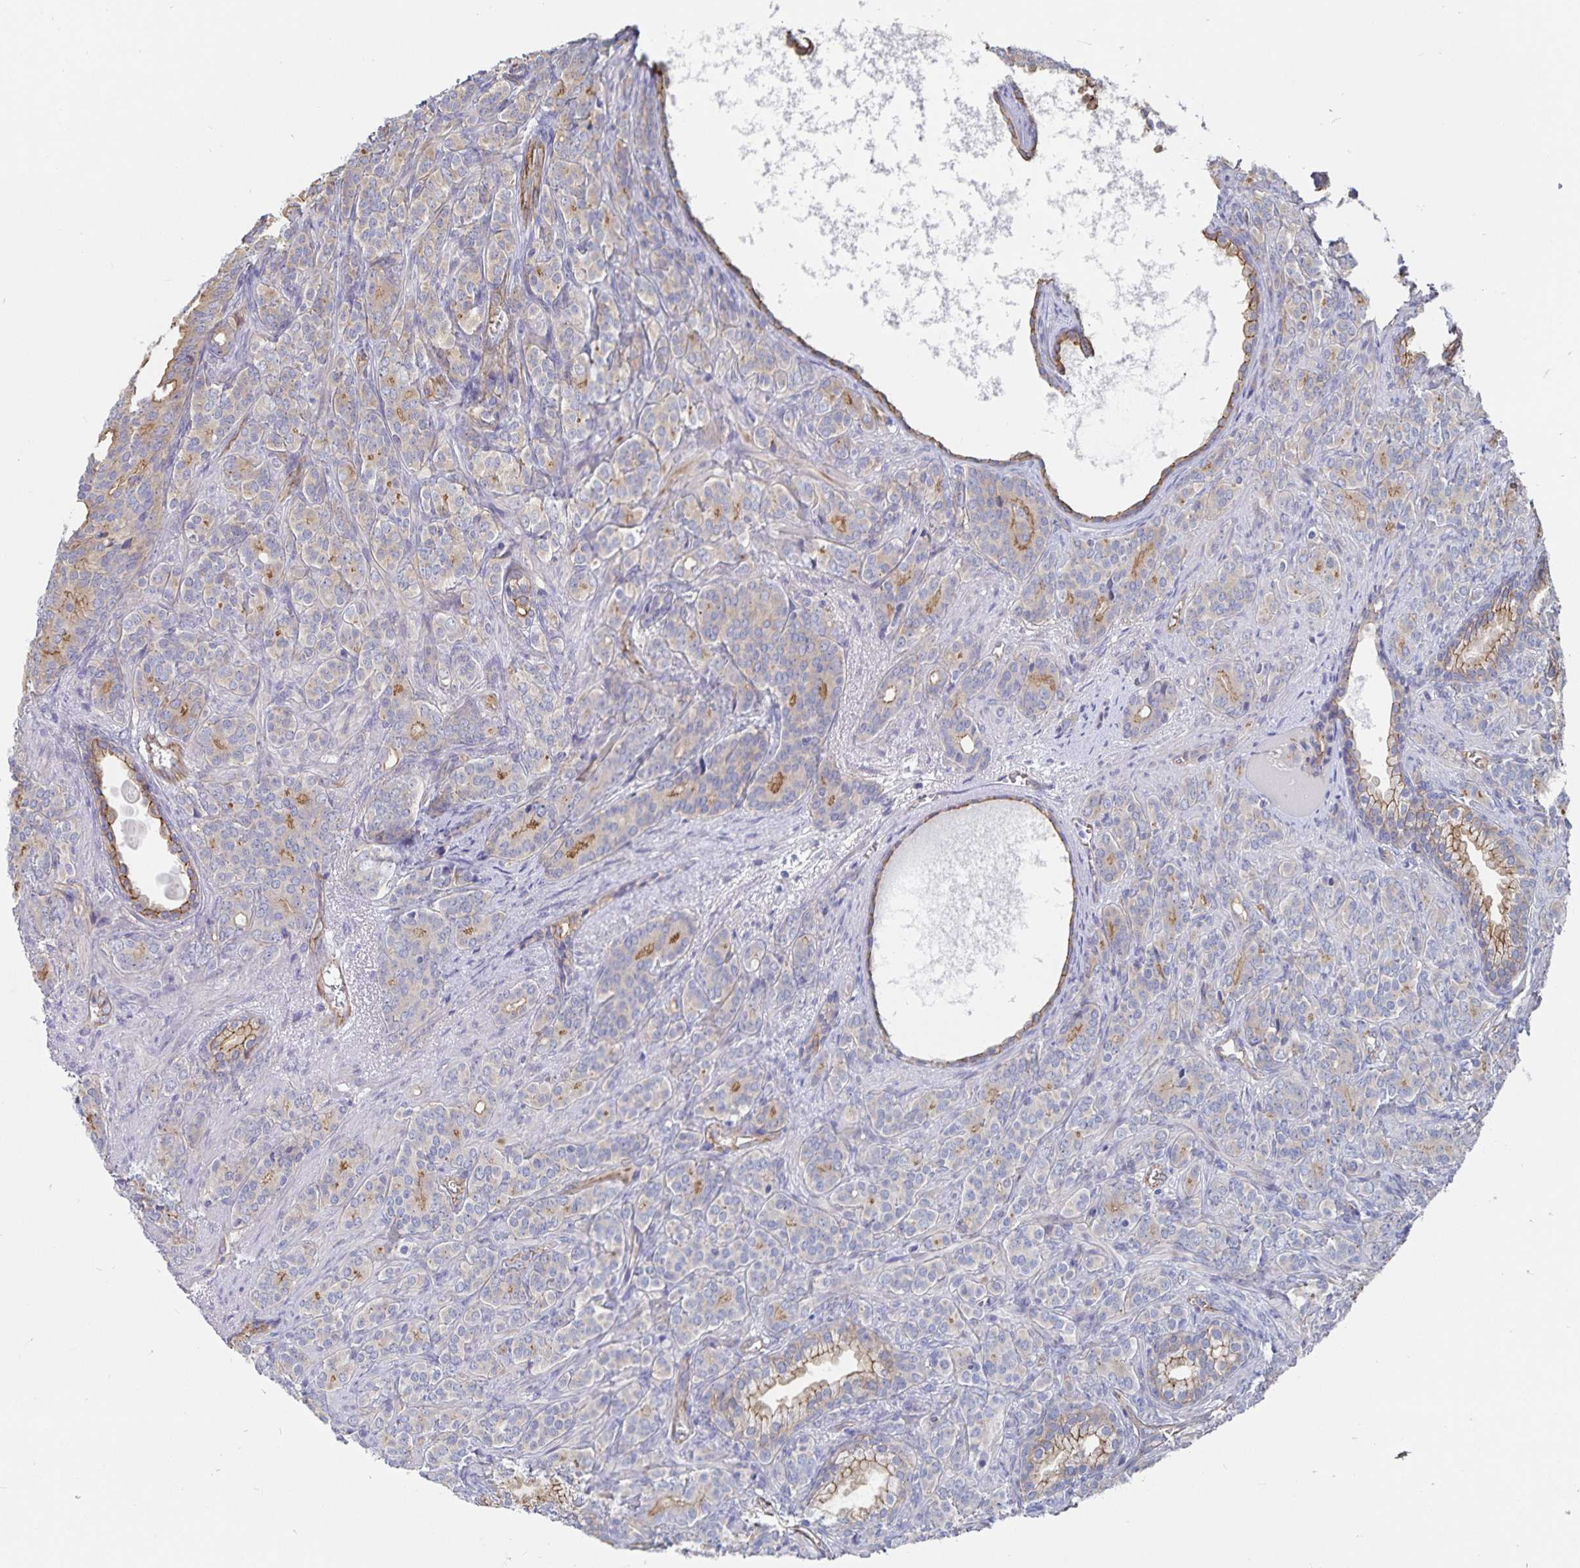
{"staining": {"intensity": "weak", "quantity": "25%-75%", "location": "cytoplasmic/membranous"}, "tissue": "prostate cancer", "cell_type": "Tumor cells", "image_type": "cancer", "snomed": [{"axis": "morphology", "description": "Adenocarcinoma, High grade"}, {"axis": "topography", "description": "Prostate"}], "caption": "Prostate adenocarcinoma (high-grade) was stained to show a protein in brown. There is low levels of weak cytoplasmic/membranous positivity in about 25%-75% of tumor cells.", "gene": "SSTR1", "patient": {"sex": "male", "age": 84}}